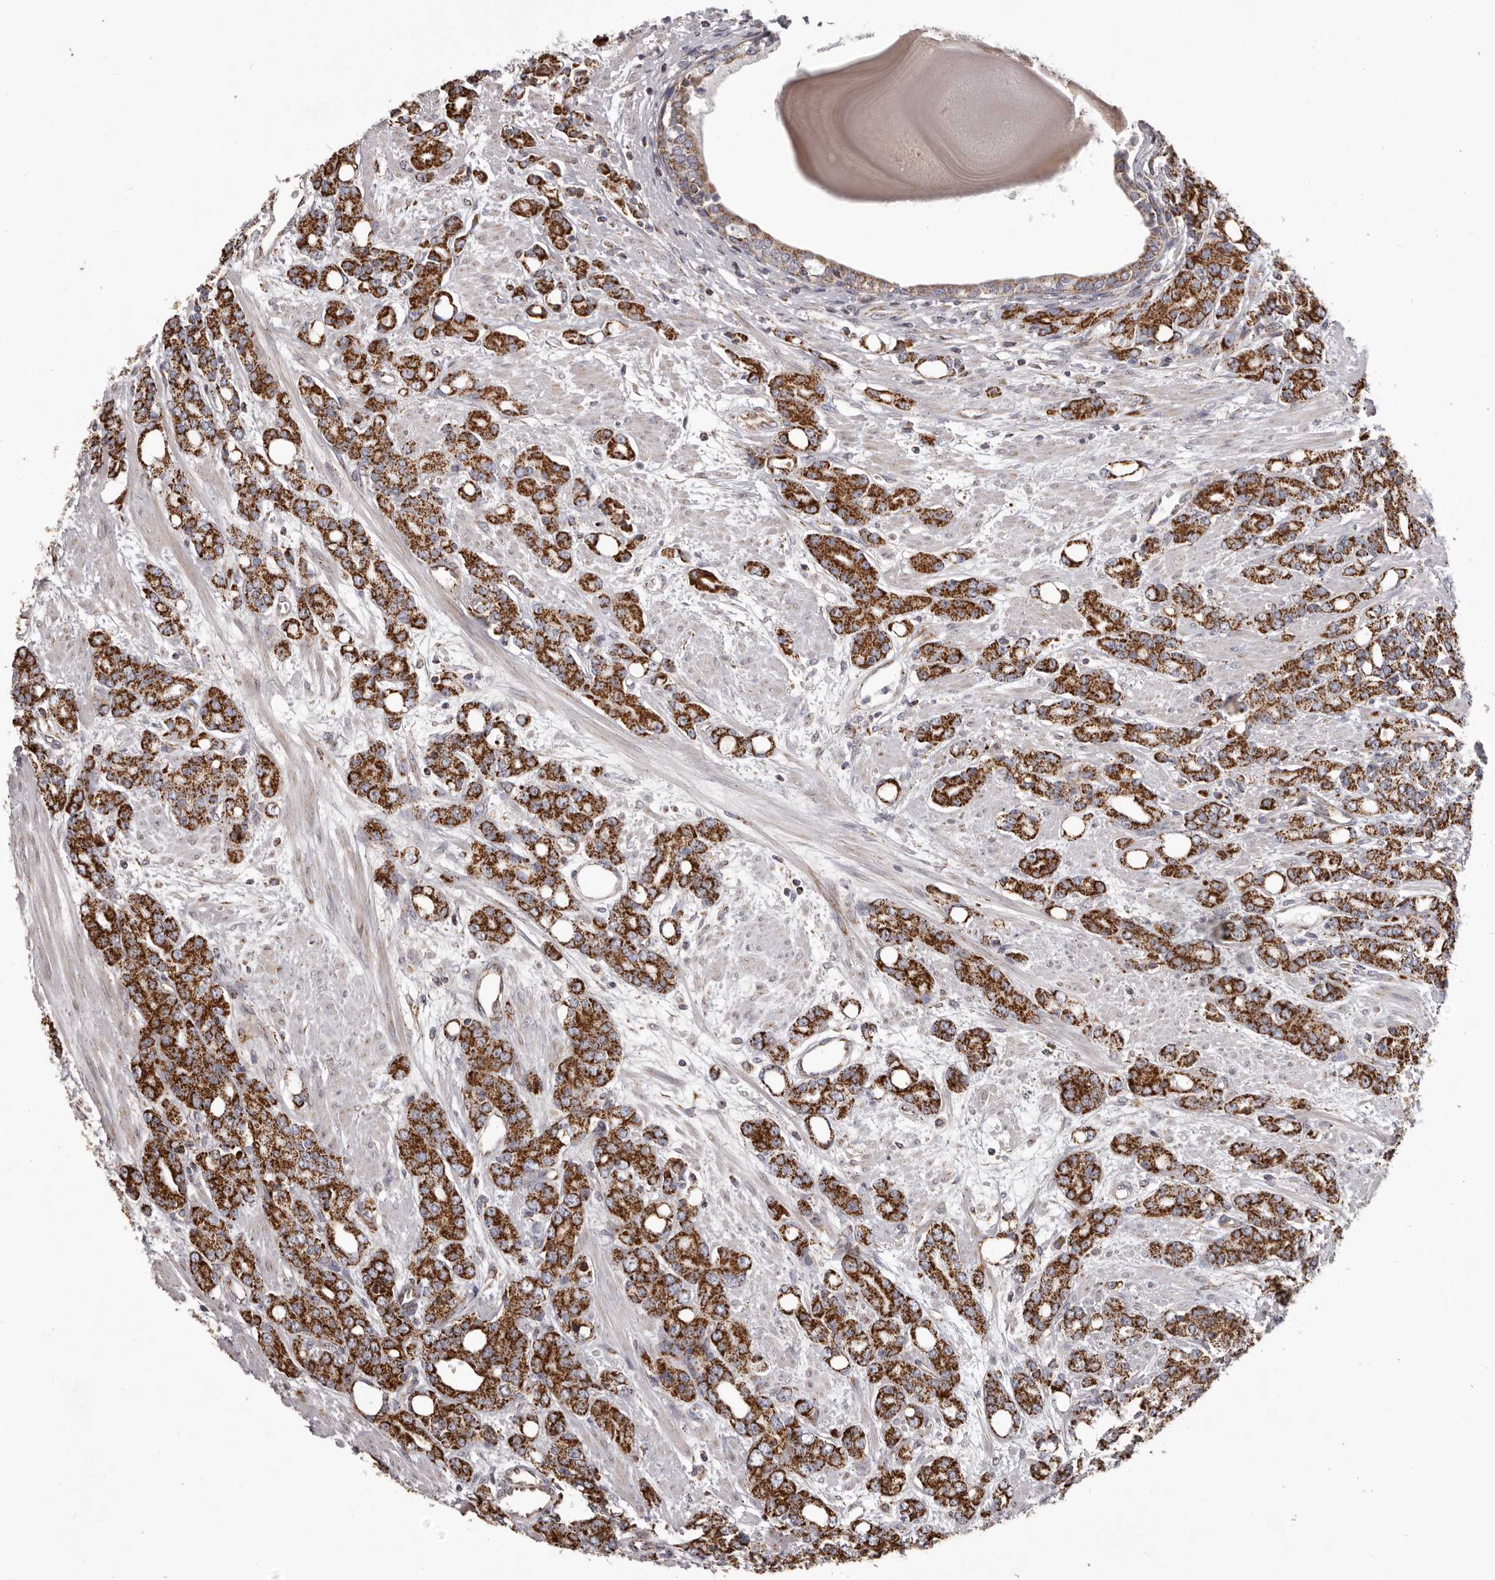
{"staining": {"intensity": "strong", "quantity": ">75%", "location": "cytoplasmic/membranous"}, "tissue": "prostate cancer", "cell_type": "Tumor cells", "image_type": "cancer", "snomed": [{"axis": "morphology", "description": "Adenocarcinoma, High grade"}, {"axis": "topography", "description": "Prostate"}], "caption": "DAB immunohistochemical staining of prostate cancer (high-grade adenocarcinoma) displays strong cytoplasmic/membranous protein staining in about >75% of tumor cells.", "gene": "CHRM2", "patient": {"sex": "male", "age": 62}}